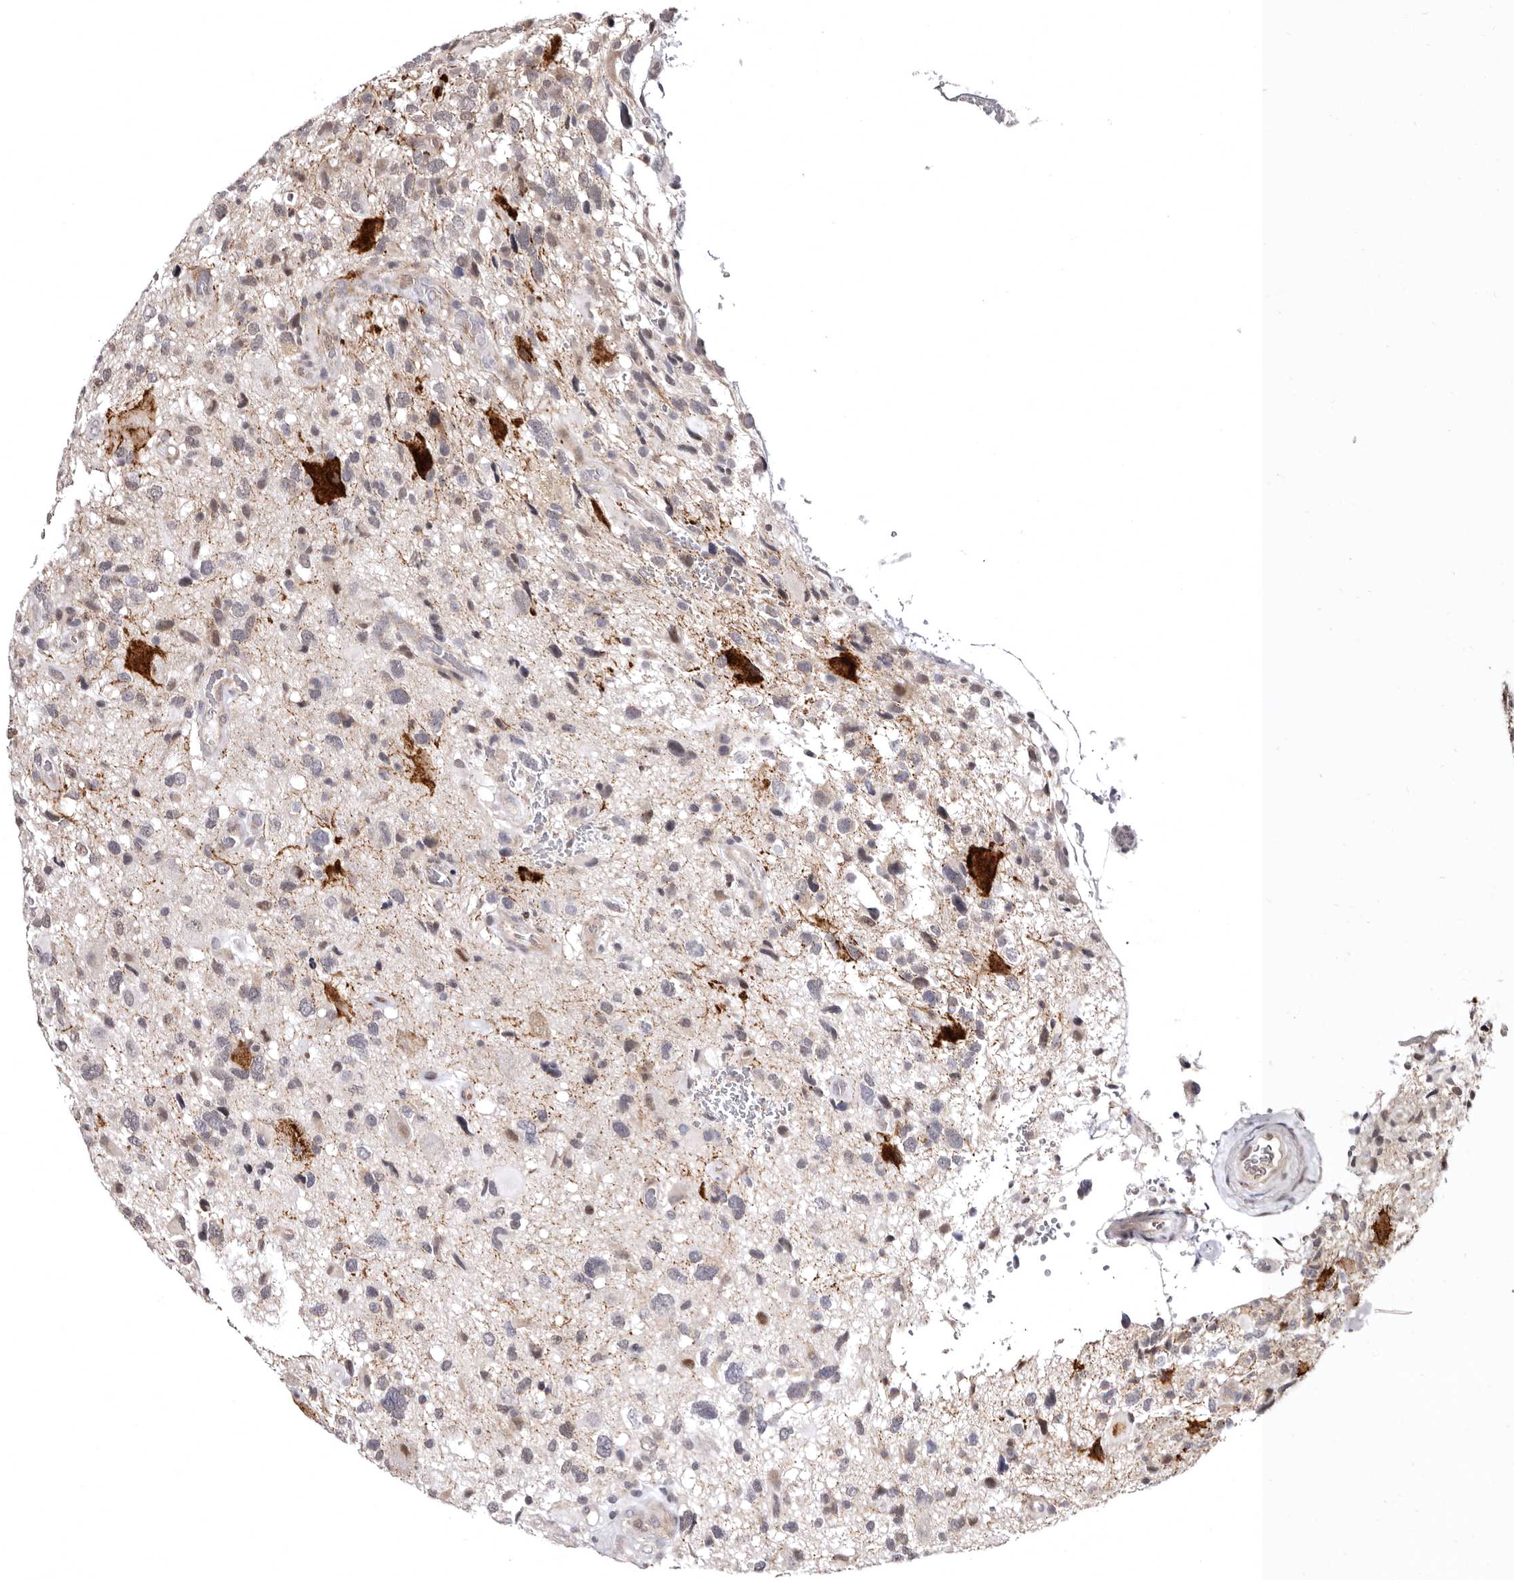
{"staining": {"intensity": "negative", "quantity": "none", "location": "none"}, "tissue": "glioma", "cell_type": "Tumor cells", "image_type": "cancer", "snomed": [{"axis": "morphology", "description": "Glioma, malignant, High grade"}, {"axis": "topography", "description": "Brain"}], "caption": "The histopathology image demonstrates no staining of tumor cells in malignant high-grade glioma.", "gene": "PHF20L1", "patient": {"sex": "male", "age": 33}}